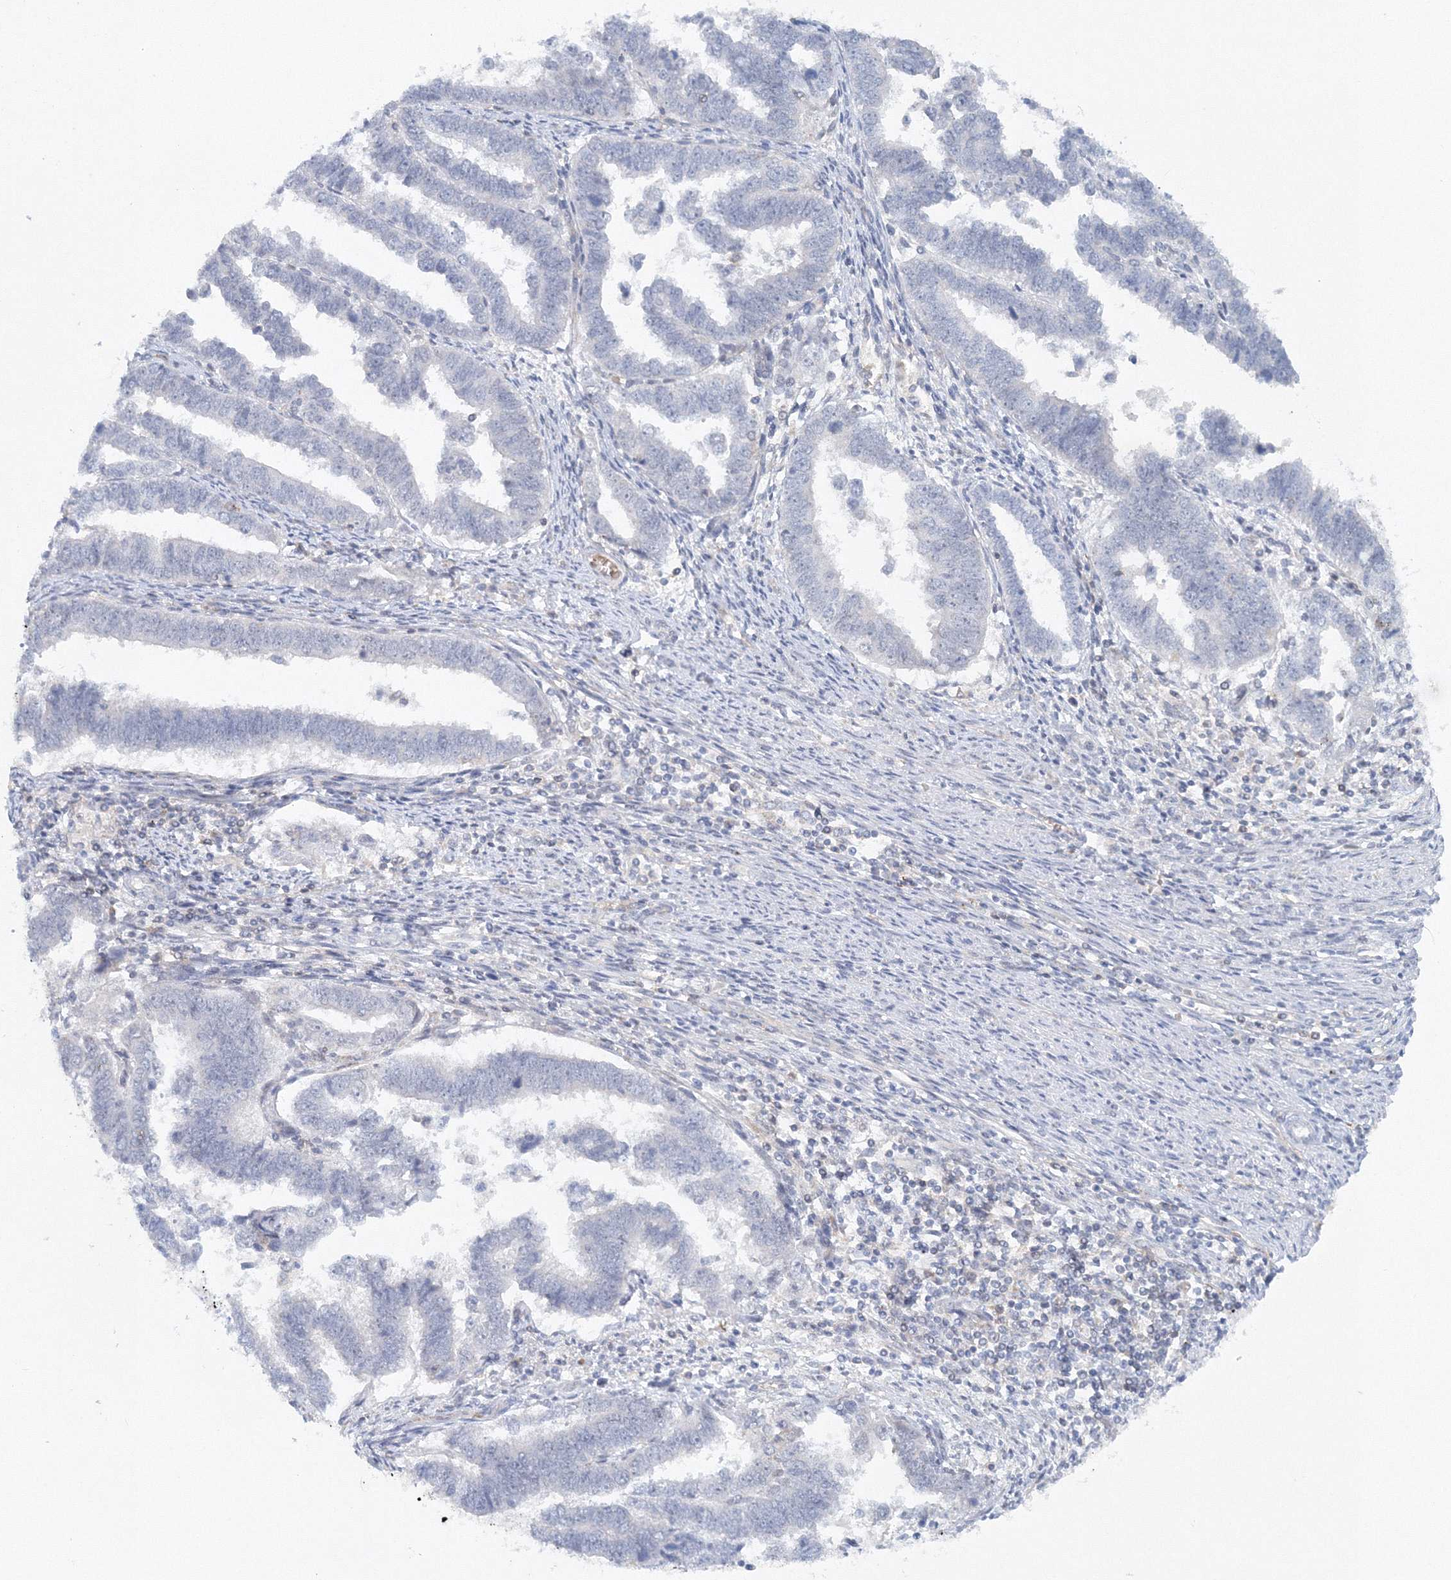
{"staining": {"intensity": "negative", "quantity": "none", "location": "none"}, "tissue": "endometrial cancer", "cell_type": "Tumor cells", "image_type": "cancer", "snomed": [{"axis": "morphology", "description": "Adenocarcinoma, NOS"}, {"axis": "topography", "description": "Endometrium"}], "caption": "DAB immunohistochemical staining of human endometrial adenocarcinoma reveals no significant positivity in tumor cells.", "gene": "SH3BP5", "patient": {"sex": "female", "age": 75}}